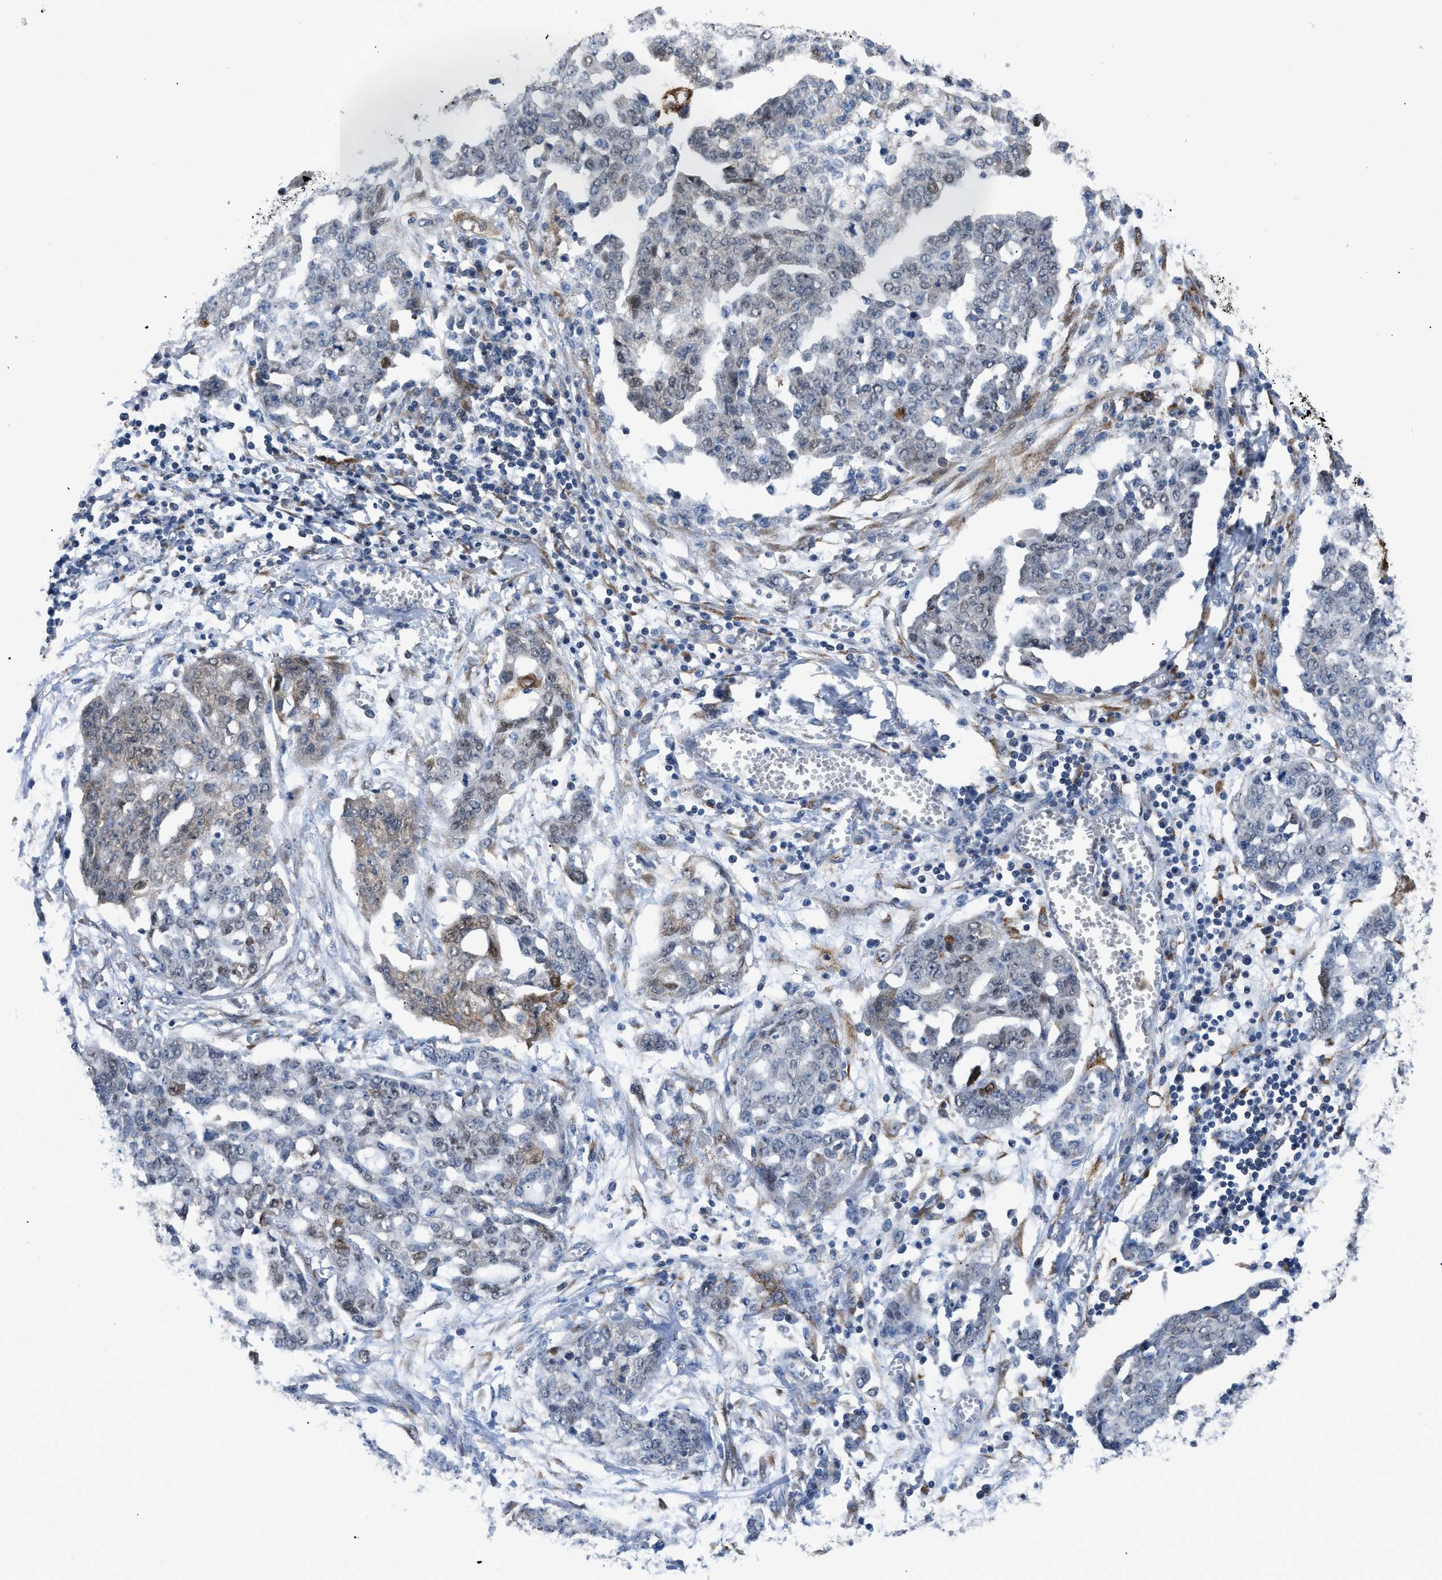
{"staining": {"intensity": "weak", "quantity": "<25%", "location": "cytoplasmic/membranous,nuclear"}, "tissue": "ovarian cancer", "cell_type": "Tumor cells", "image_type": "cancer", "snomed": [{"axis": "morphology", "description": "Cystadenocarcinoma, serous, NOS"}, {"axis": "topography", "description": "Soft tissue"}, {"axis": "topography", "description": "Ovary"}], "caption": "Immunohistochemistry (IHC) of human serous cystadenocarcinoma (ovarian) displays no expression in tumor cells.", "gene": "TMEM45B", "patient": {"sex": "female", "age": 57}}